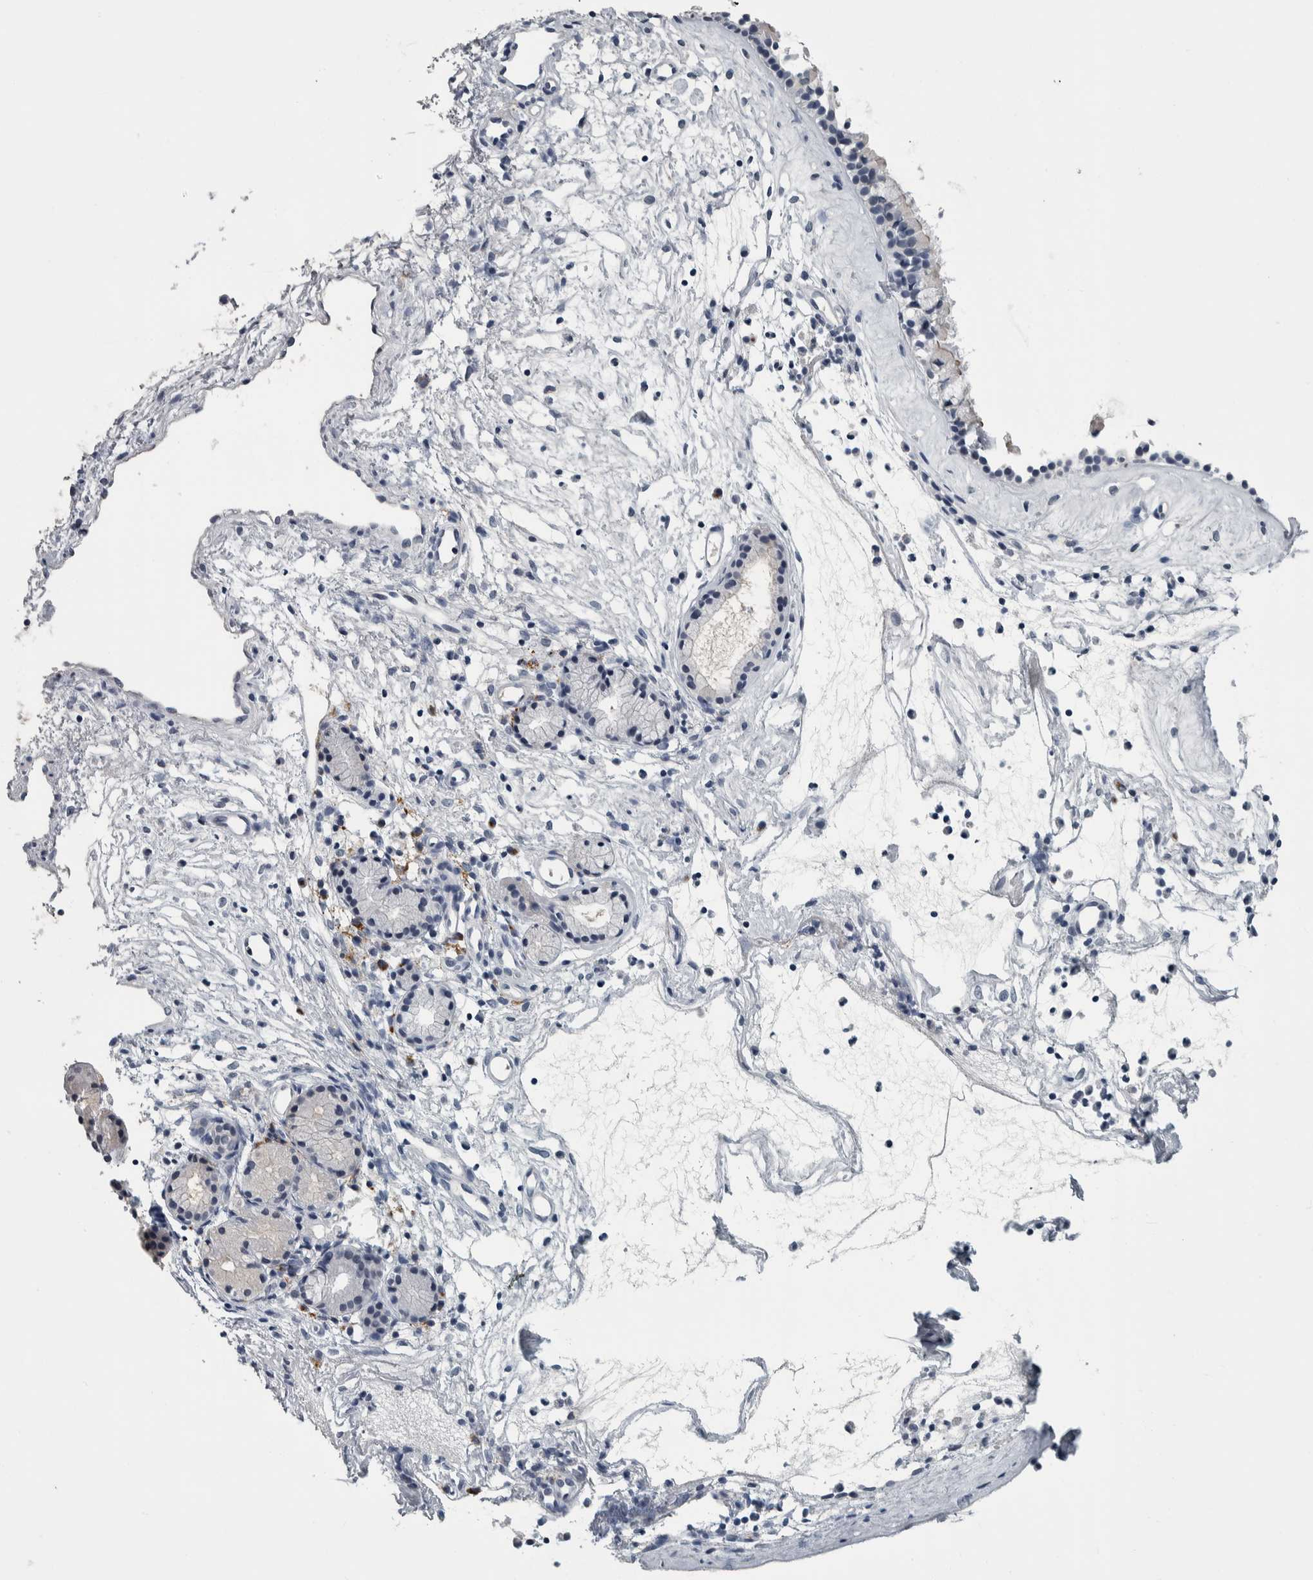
{"staining": {"intensity": "negative", "quantity": "none", "location": "none"}, "tissue": "nasopharynx", "cell_type": "Respiratory epithelial cells", "image_type": "normal", "snomed": [{"axis": "morphology", "description": "Normal tissue, NOS"}, {"axis": "topography", "description": "Nasopharynx"}], "caption": "The photomicrograph shows no significant staining in respiratory epithelial cells of nasopharynx. The staining is performed using DAB (3,3'-diaminobenzidine) brown chromogen with nuclei counter-stained in using hematoxylin.", "gene": "CAVIN4", "patient": {"sex": "female", "age": 42}}